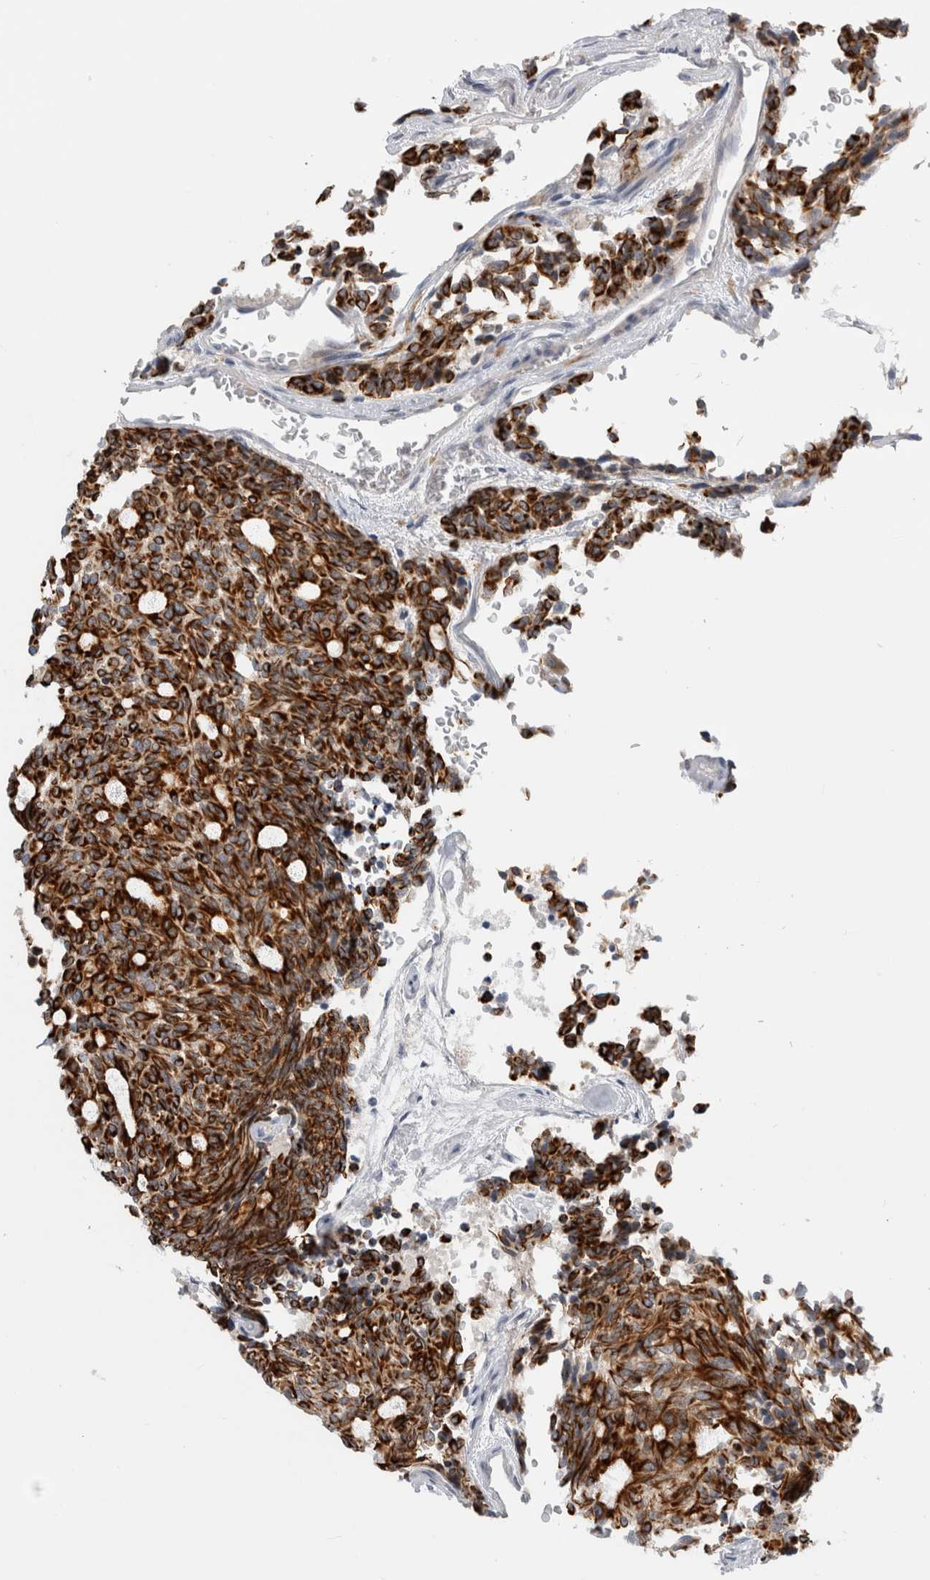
{"staining": {"intensity": "strong", "quantity": ">75%", "location": "cytoplasmic/membranous"}, "tissue": "carcinoid", "cell_type": "Tumor cells", "image_type": "cancer", "snomed": [{"axis": "morphology", "description": "Carcinoid, malignant, NOS"}, {"axis": "topography", "description": "Pancreas"}], "caption": "Strong cytoplasmic/membranous expression for a protein is seen in approximately >75% of tumor cells of malignant carcinoid using immunohistochemistry (IHC).", "gene": "SLC20A2", "patient": {"sex": "female", "age": 54}}